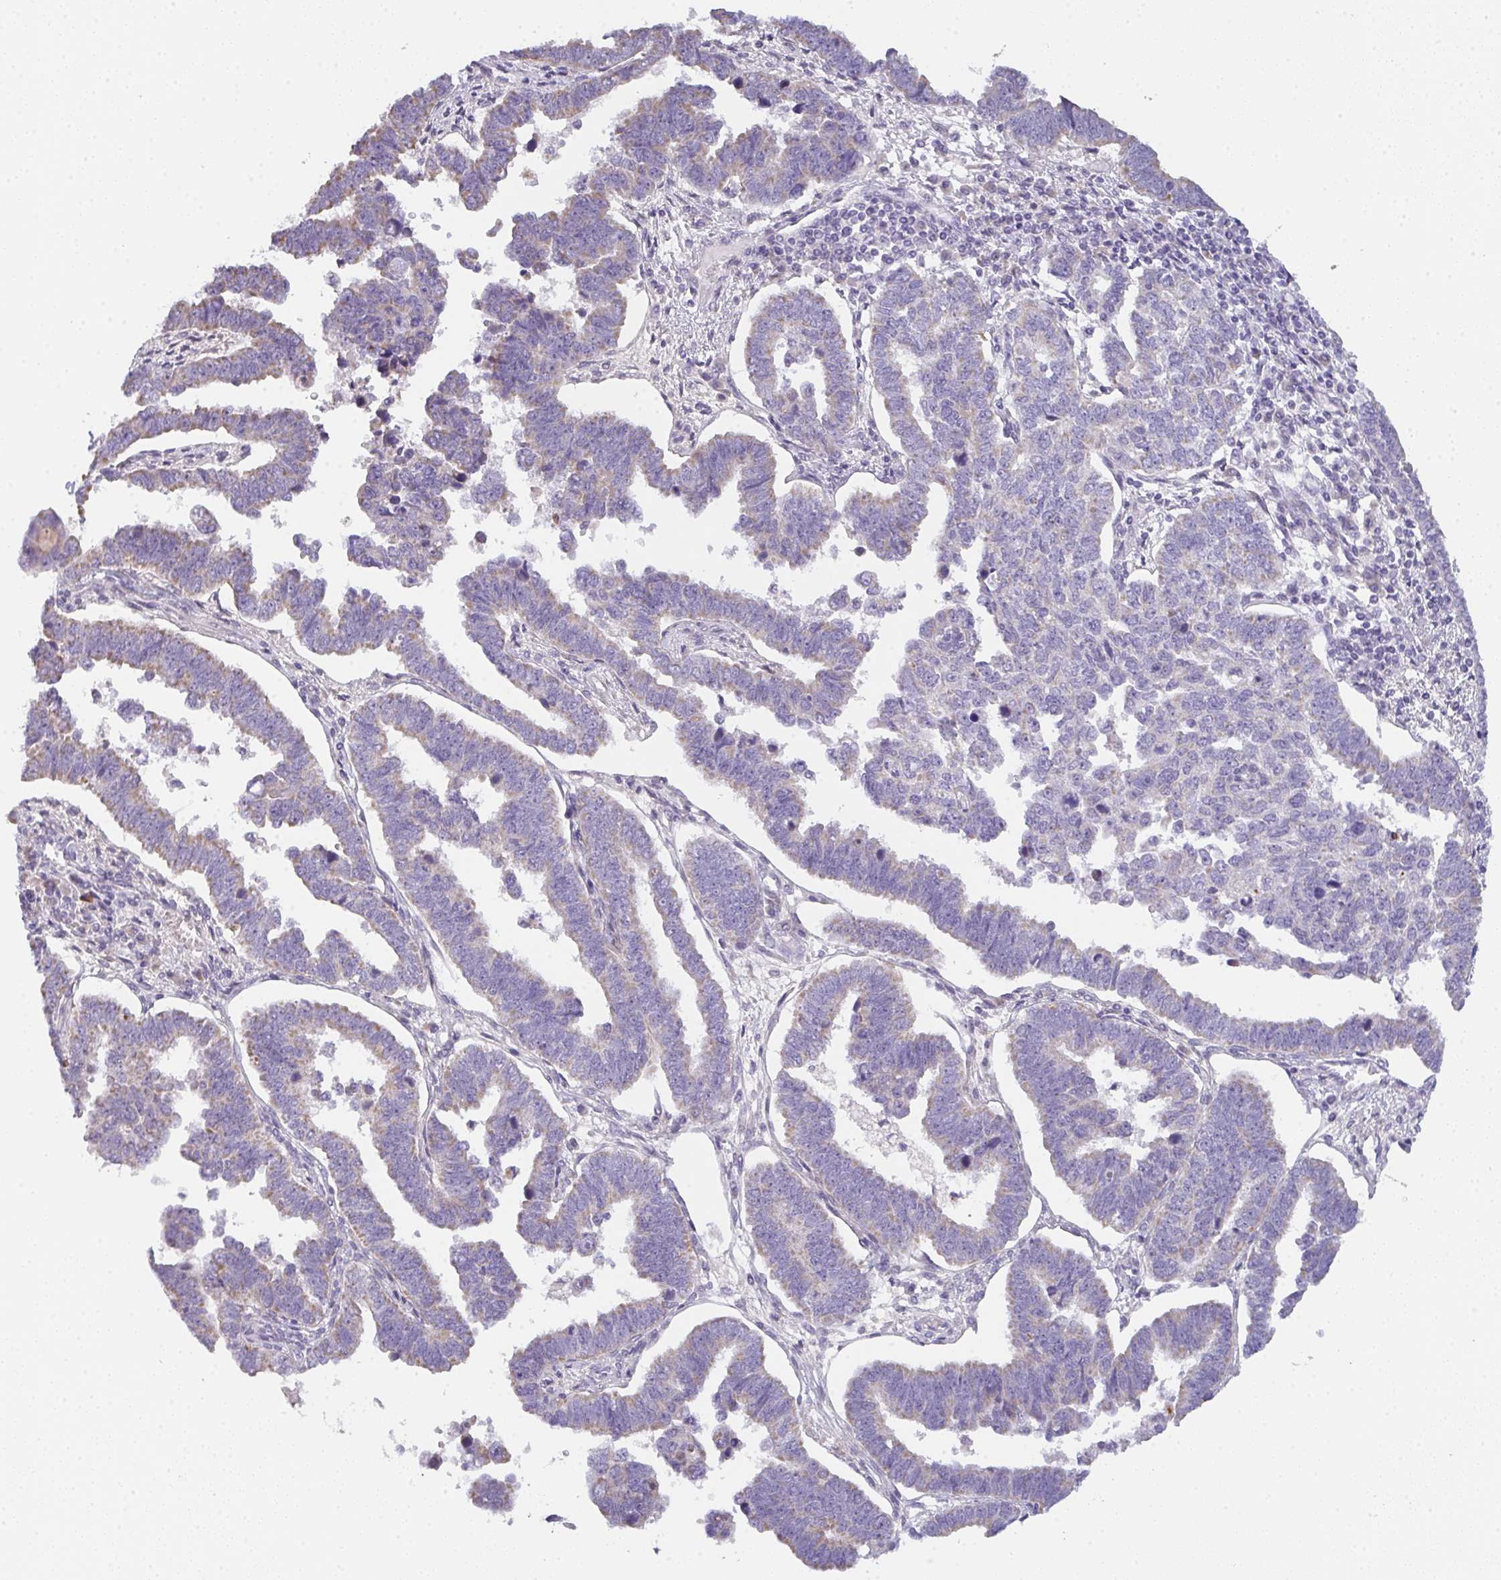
{"staining": {"intensity": "moderate", "quantity": "25%-75%", "location": "cytoplasmic/membranous"}, "tissue": "endometrial cancer", "cell_type": "Tumor cells", "image_type": "cancer", "snomed": [{"axis": "morphology", "description": "Adenocarcinoma, NOS"}, {"axis": "topography", "description": "Endometrium"}], "caption": "Immunohistochemistry (IHC) (DAB (3,3'-diaminobenzidine)) staining of endometrial cancer (adenocarcinoma) displays moderate cytoplasmic/membranous protein positivity in approximately 25%-75% of tumor cells.", "gene": "CACNA1S", "patient": {"sex": "female", "age": 75}}